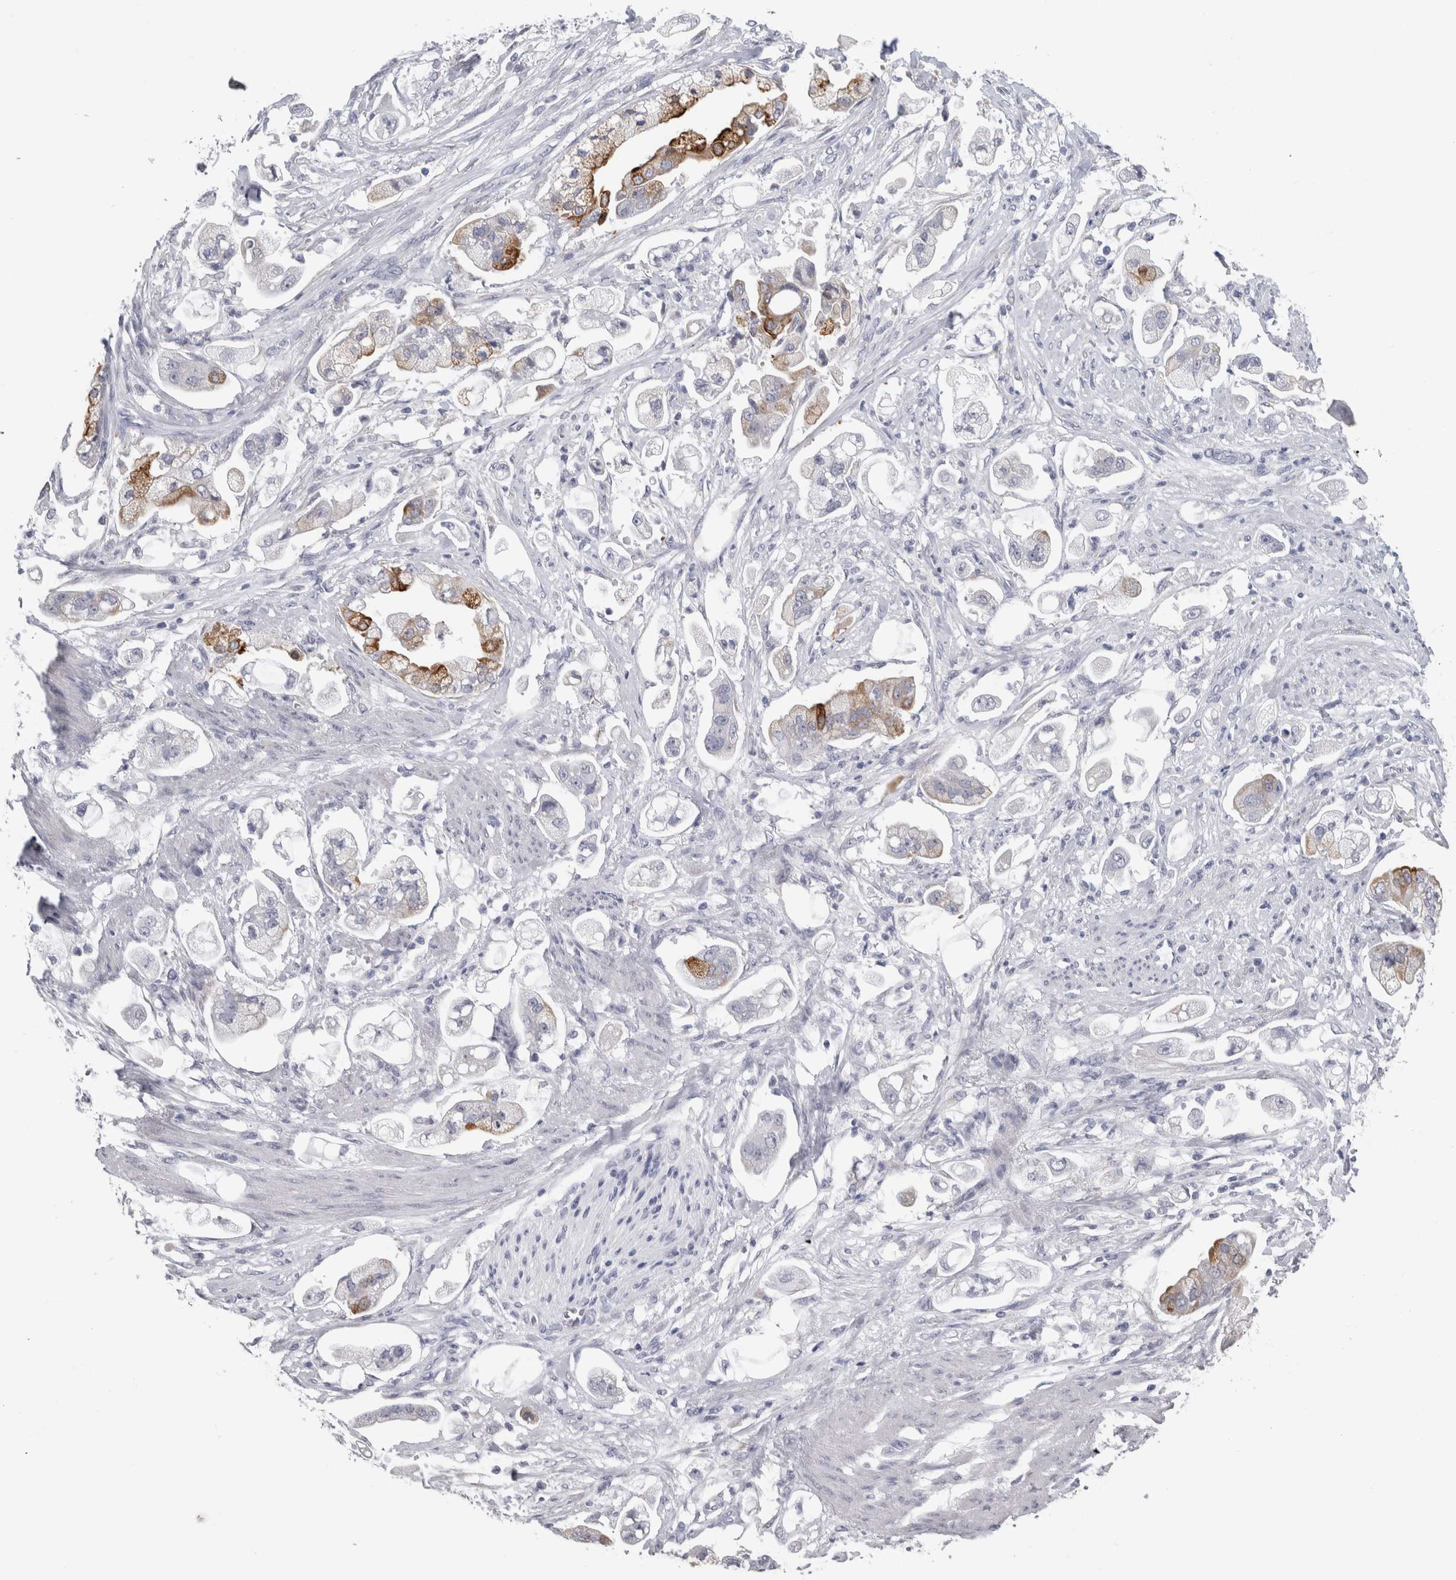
{"staining": {"intensity": "moderate", "quantity": "<25%", "location": "cytoplasmic/membranous"}, "tissue": "stomach cancer", "cell_type": "Tumor cells", "image_type": "cancer", "snomed": [{"axis": "morphology", "description": "Adenocarcinoma, NOS"}, {"axis": "topography", "description": "Stomach"}], "caption": "The photomicrograph demonstrates a brown stain indicating the presence of a protein in the cytoplasmic/membranous of tumor cells in stomach cancer. The staining was performed using DAB to visualize the protein expression in brown, while the nuclei were stained in blue with hematoxylin (Magnification: 20x).", "gene": "MSMB", "patient": {"sex": "male", "age": 62}}